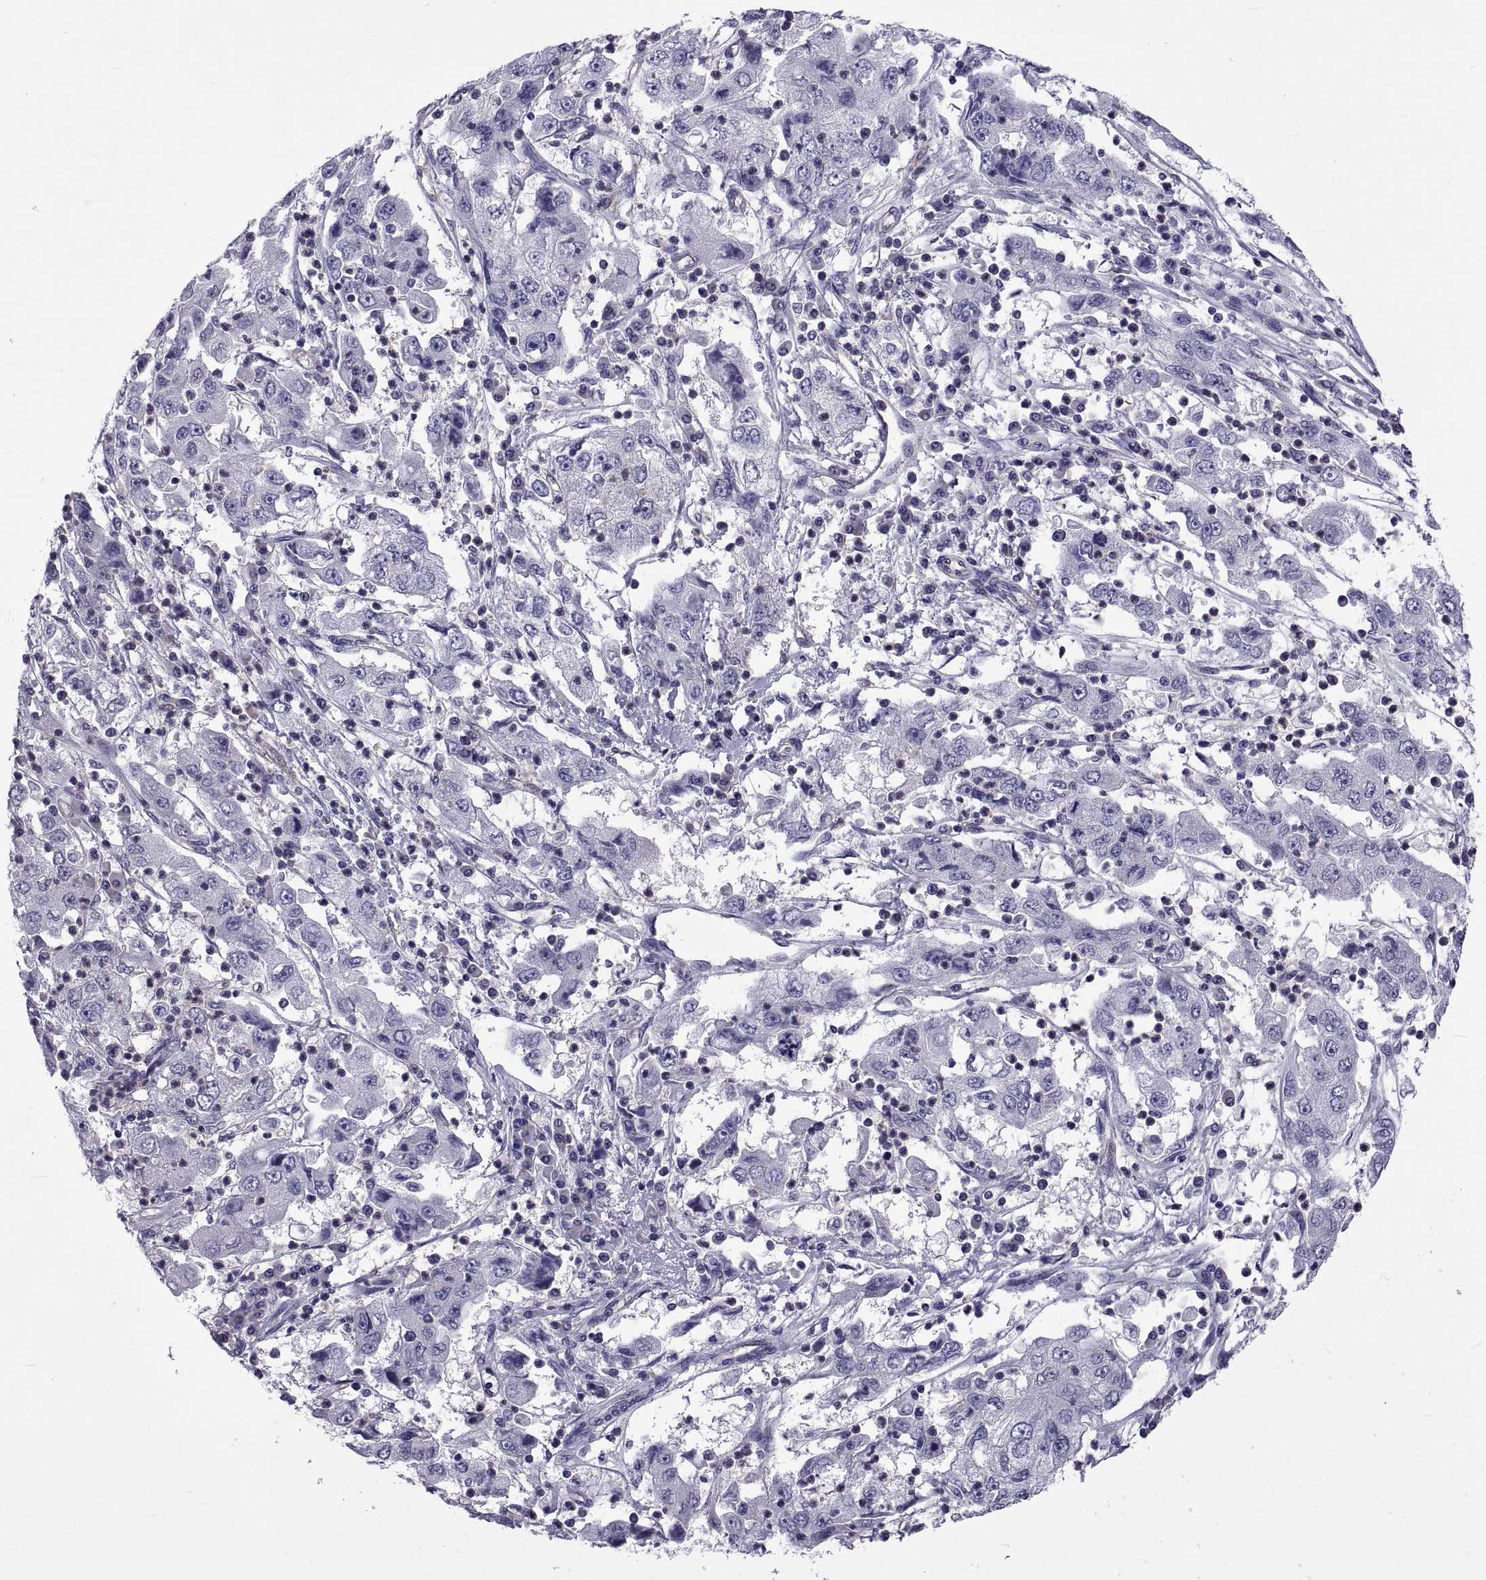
{"staining": {"intensity": "negative", "quantity": "none", "location": "none"}, "tissue": "cervical cancer", "cell_type": "Tumor cells", "image_type": "cancer", "snomed": [{"axis": "morphology", "description": "Squamous cell carcinoma, NOS"}, {"axis": "topography", "description": "Cervix"}], "caption": "This image is of cervical cancer stained with immunohistochemistry to label a protein in brown with the nuclei are counter-stained blue. There is no expression in tumor cells.", "gene": "LCN9", "patient": {"sex": "female", "age": 36}}